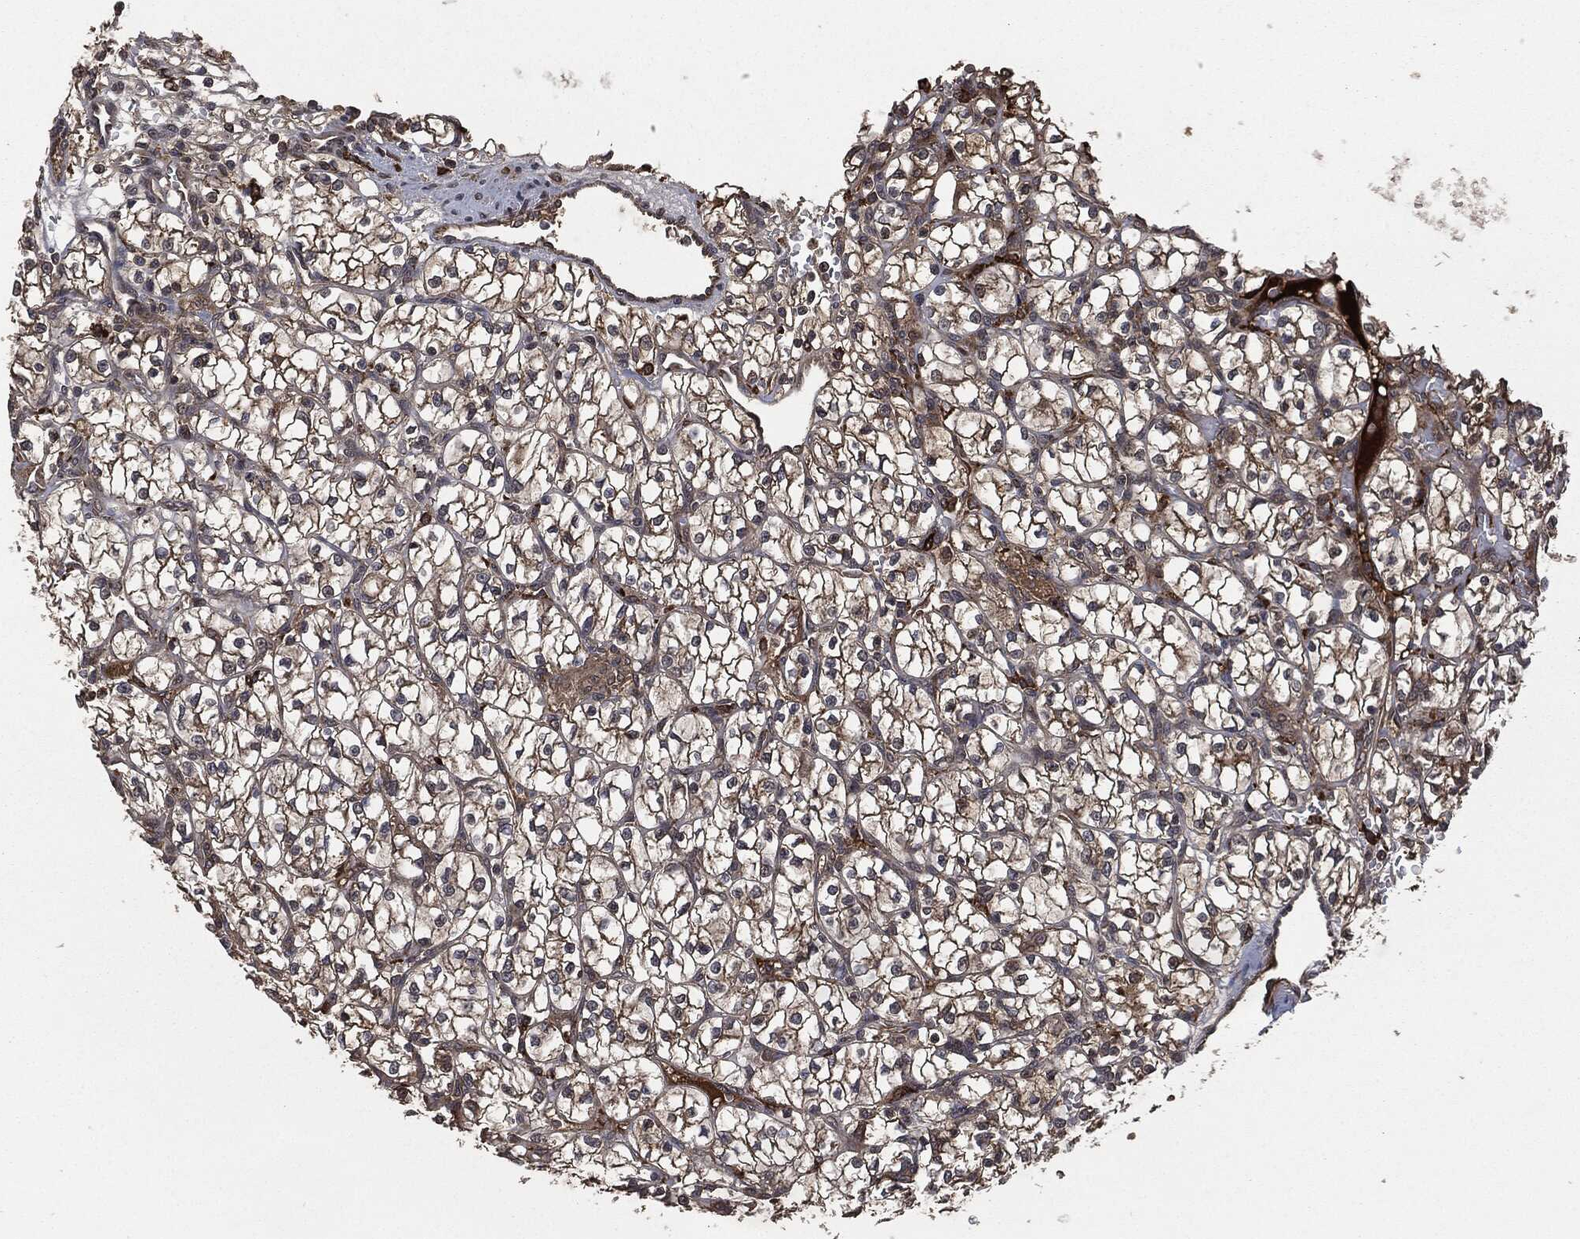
{"staining": {"intensity": "moderate", "quantity": "25%-75%", "location": "cytoplasmic/membranous"}, "tissue": "renal cancer", "cell_type": "Tumor cells", "image_type": "cancer", "snomed": [{"axis": "morphology", "description": "Adenocarcinoma, NOS"}, {"axis": "topography", "description": "Kidney"}], "caption": "The photomicrograph displays staining of renal adenocarcinoma, revealing moderate cytoplasmic/membranous protein positivity (brown color) within tumor cells.", "gene": "CRABP2", "patient": {"sex": "female", "age": 64}}